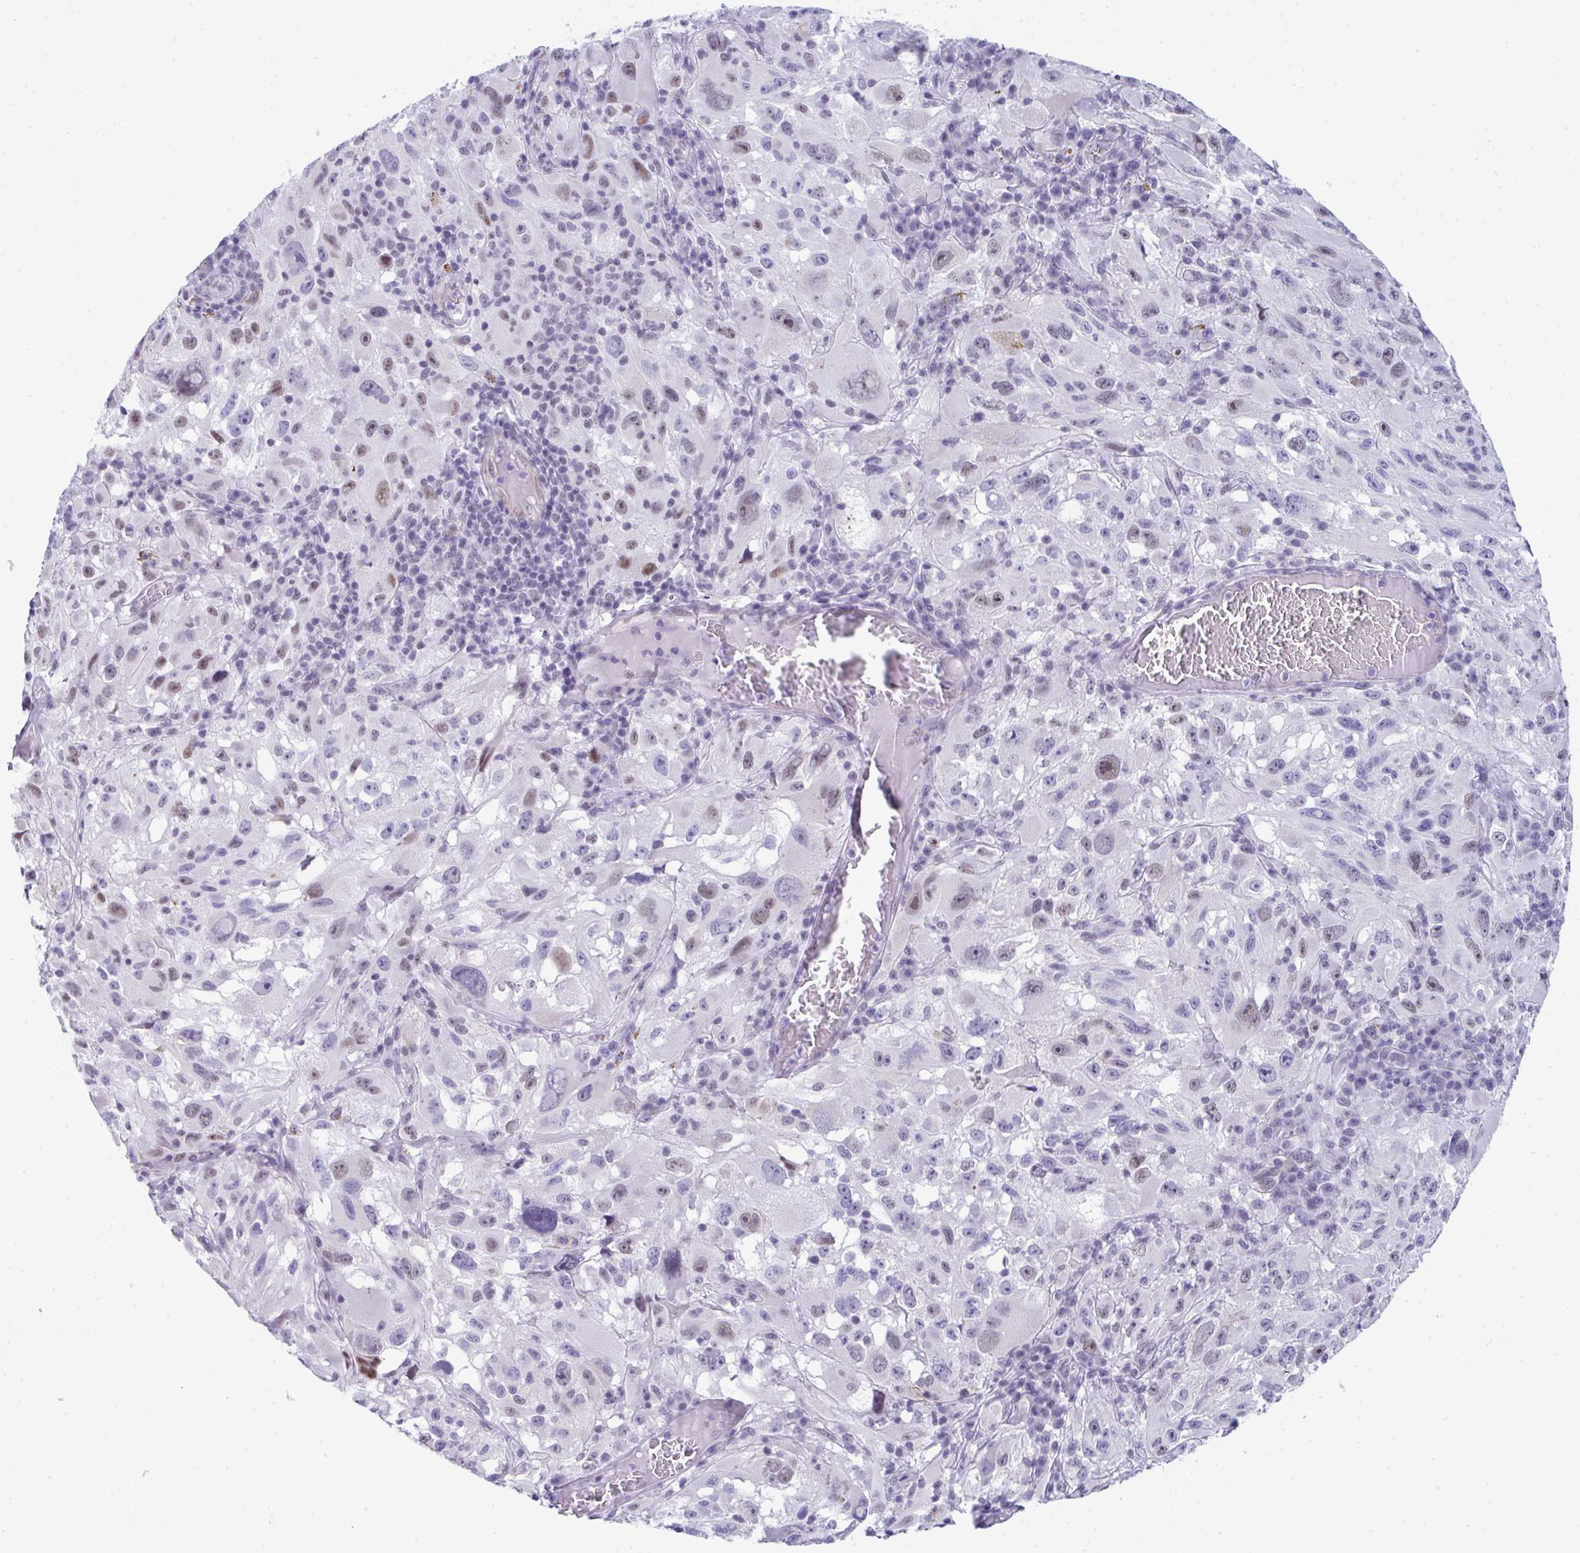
{"staining": {"intensity": "weak", "quantity": "25%-75%", "location": "nuclear"}, "tissue": "melanoma", "cell_type": "Tumor cells", "image_type": "cancer", "snomed": [{"axis": "morphology", "description": "Malignant melanoma, NOS"}, {"axis": "topography", "description": "Skin"}], "caption": "Immunohistochemistry of human melanoma shows low levels of weak nuclear expression in about 25%-75% of tumor cells.", "gene": "CDK13", "patient": {"sex": "female", "age": 71}}